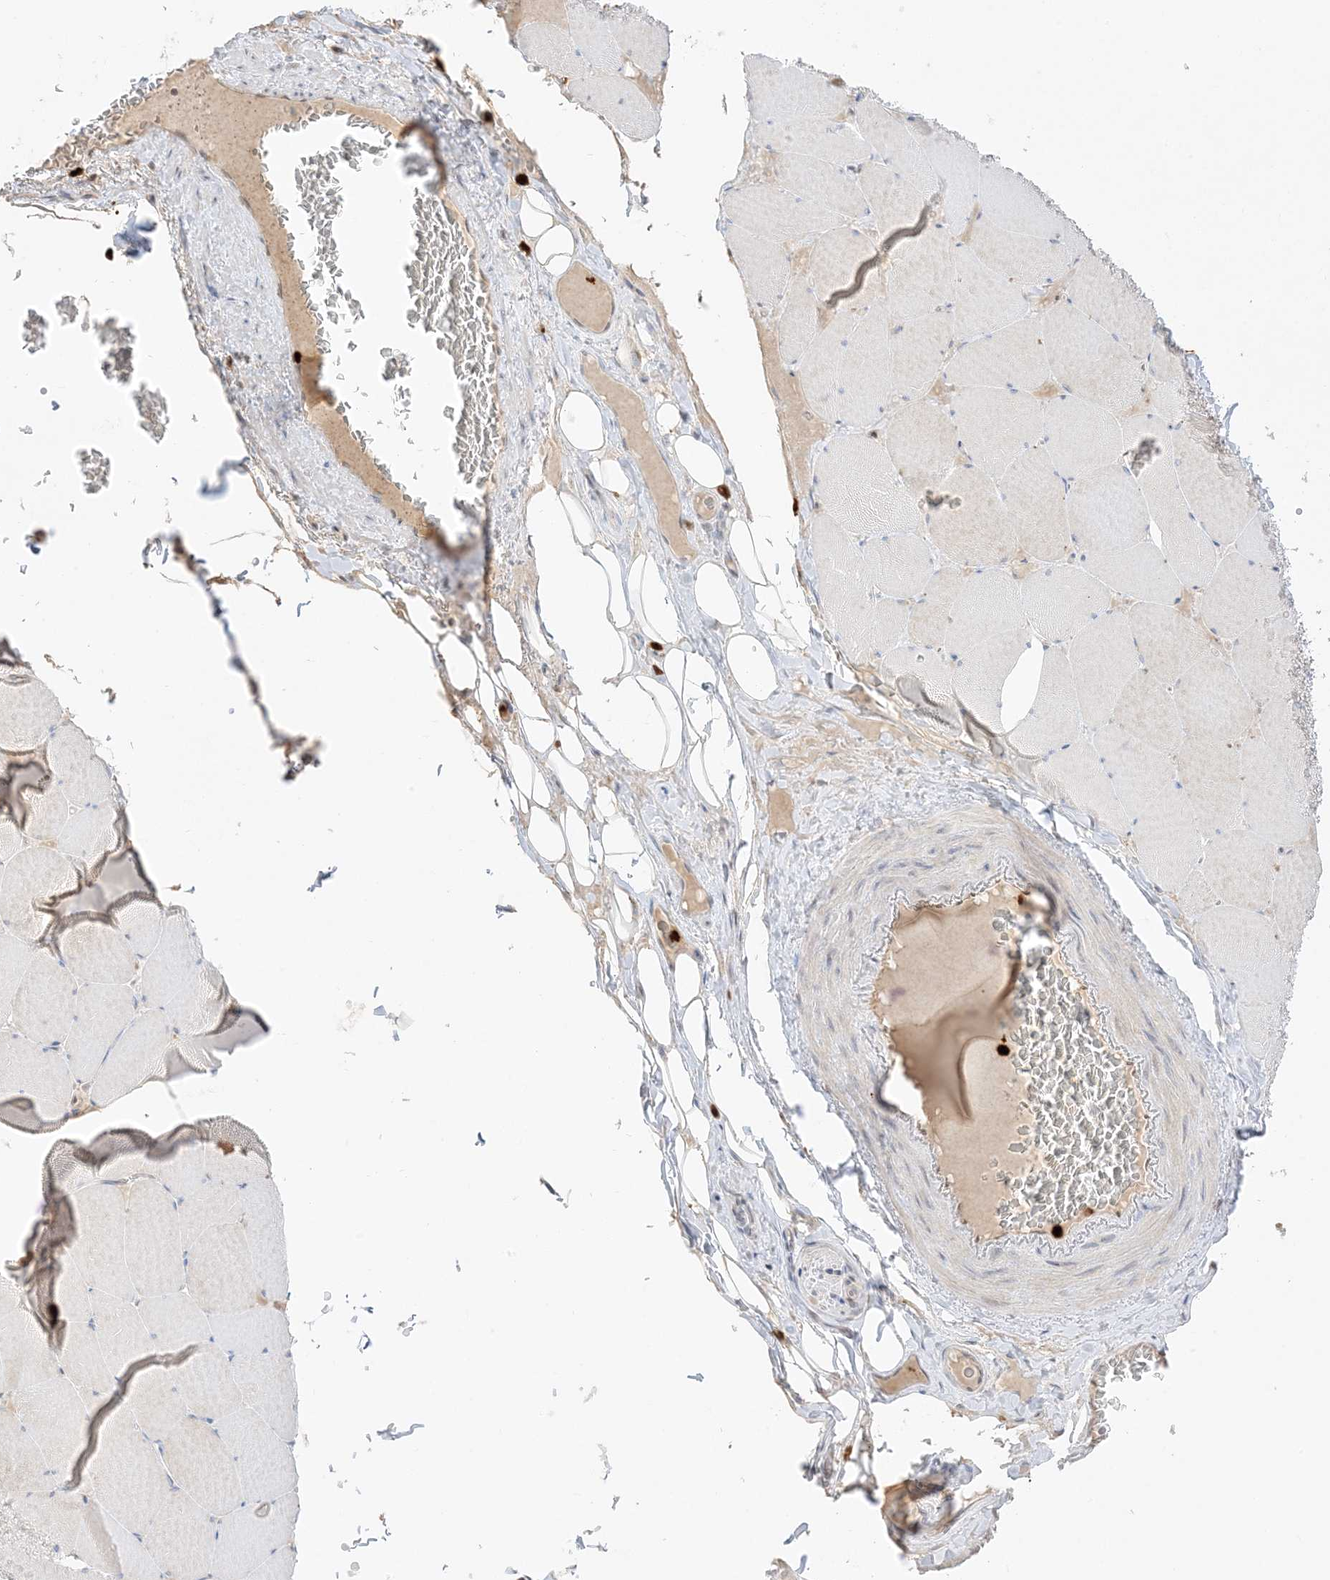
{"staining": {"intensity": "negative", "quantity": "none", "location": "none"}, "tissue": "skeletal muscle", "cell_type": "Myocytes", "image_type": "normal", "snomed": [{"axis": "morphology", "description": "Normal tissue, NOS"}, {"axis": "topography", "description": "Skeletal muscle"}, {"axis": "topography", "description": "Head-Neck"}], "caption": "There is no significant staining in myocytes of skeletal muscle. (Stains: DAB (3,3'-diaminobenzidine) immunohistochemistry (IHC) with hematoxylin counter stain, Microscopy: brightfield microscopy at high magnification).", "gene": "GCA", "patient": {"sex": "male", "age": 66}}